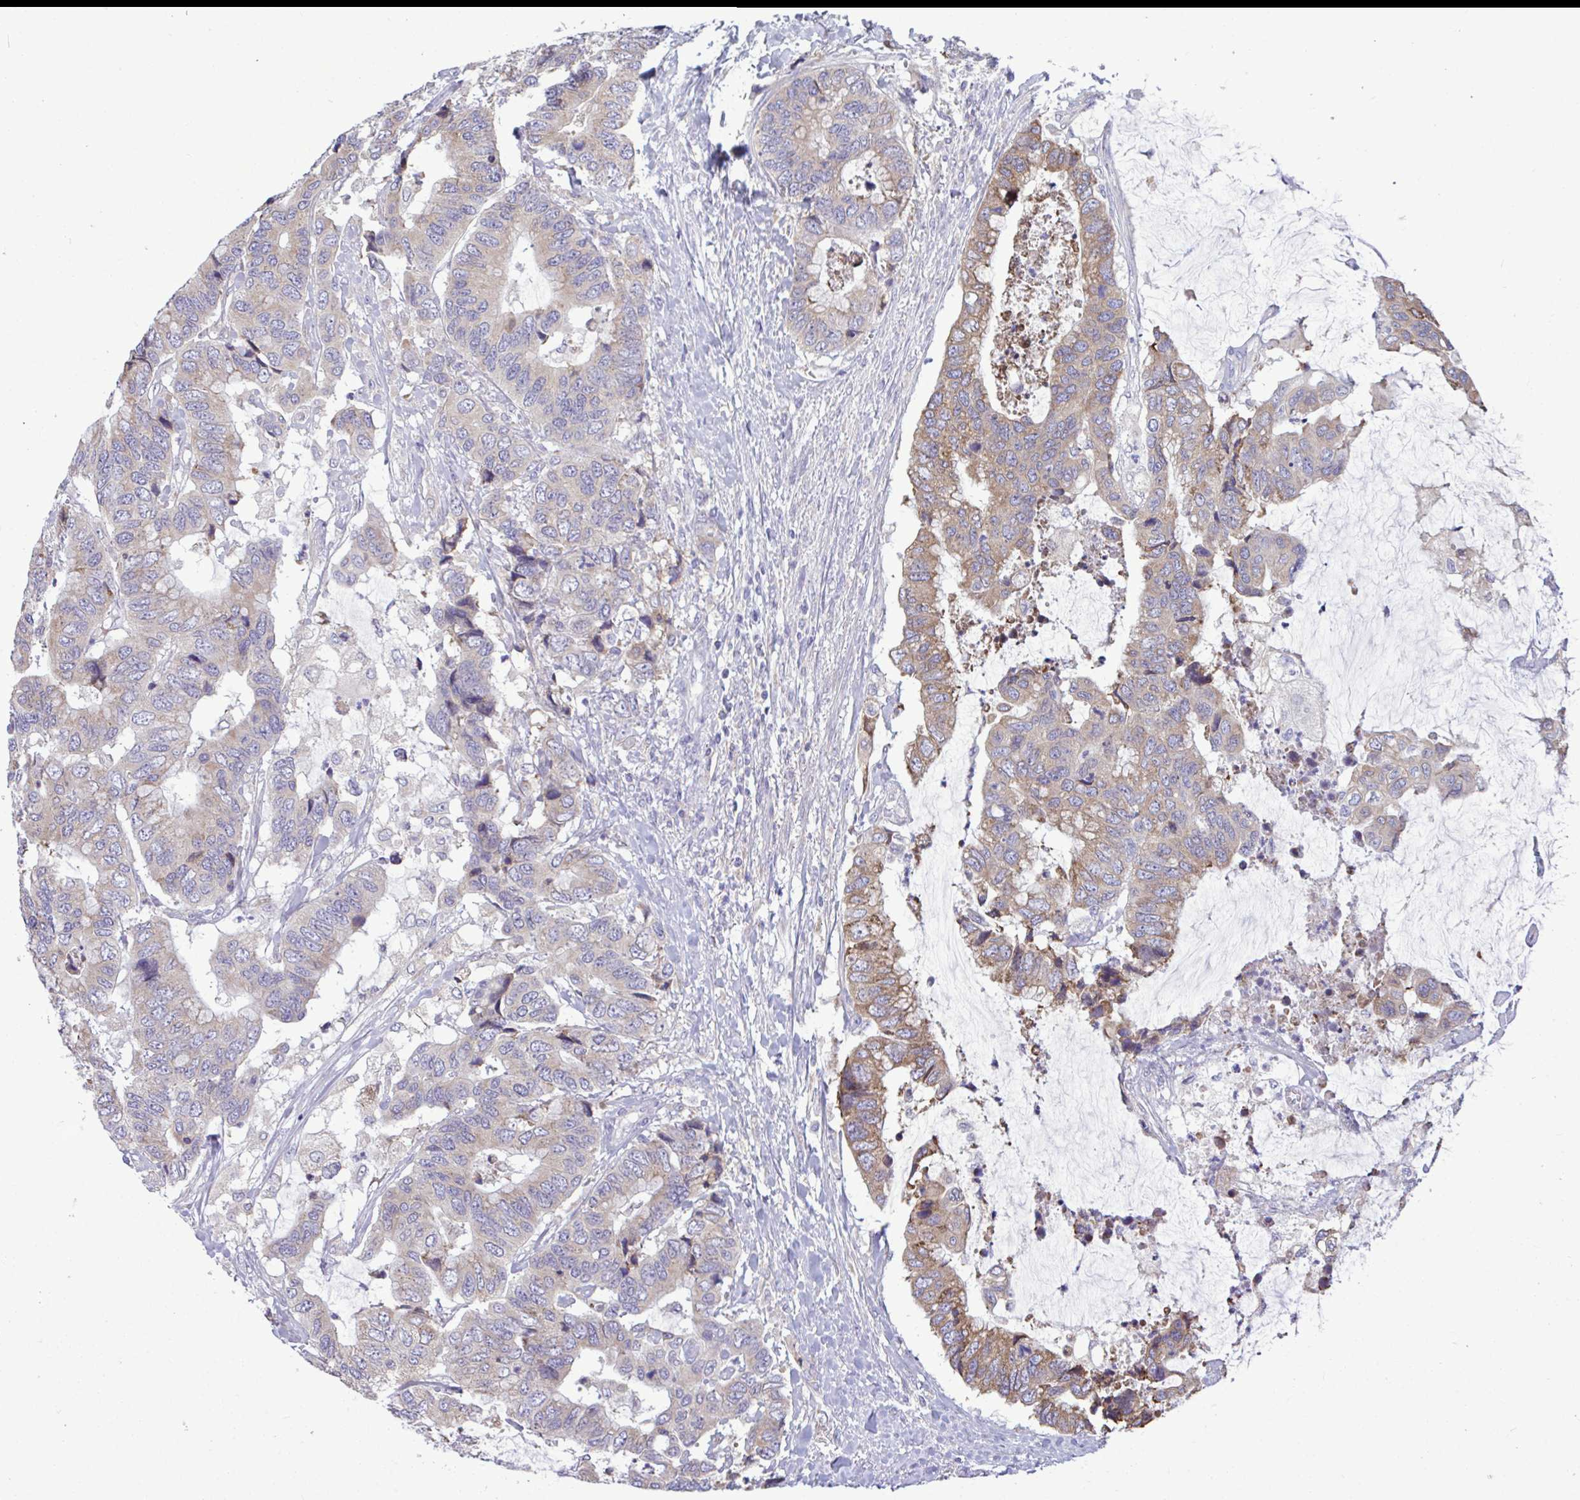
{"staining": {"intensity": "moderate", "quantity": "25%-75%", "location": "cytoplasmic/membranous"}, "tissue": "colorectal cancer", "cell_type": "Tumor cells", "image_type": "cancer", "snomed": [{"axis": "morphology", "description": "Adenocarcinoma, NOS"}, {"axis": "topography", "description": "Rectum"}], "caption": "Protein staining displays moderate cytoplasmic/membranous expression in about 25%-75% of tumor cells in colorectal adenocarcinoma. The staining was performed using DAB, with brown indicating positive protein expression. Nuclei are stained blue with hematoxylin.", "gene": "PIGK", "patient": {"sex": "female", "age": 59}}